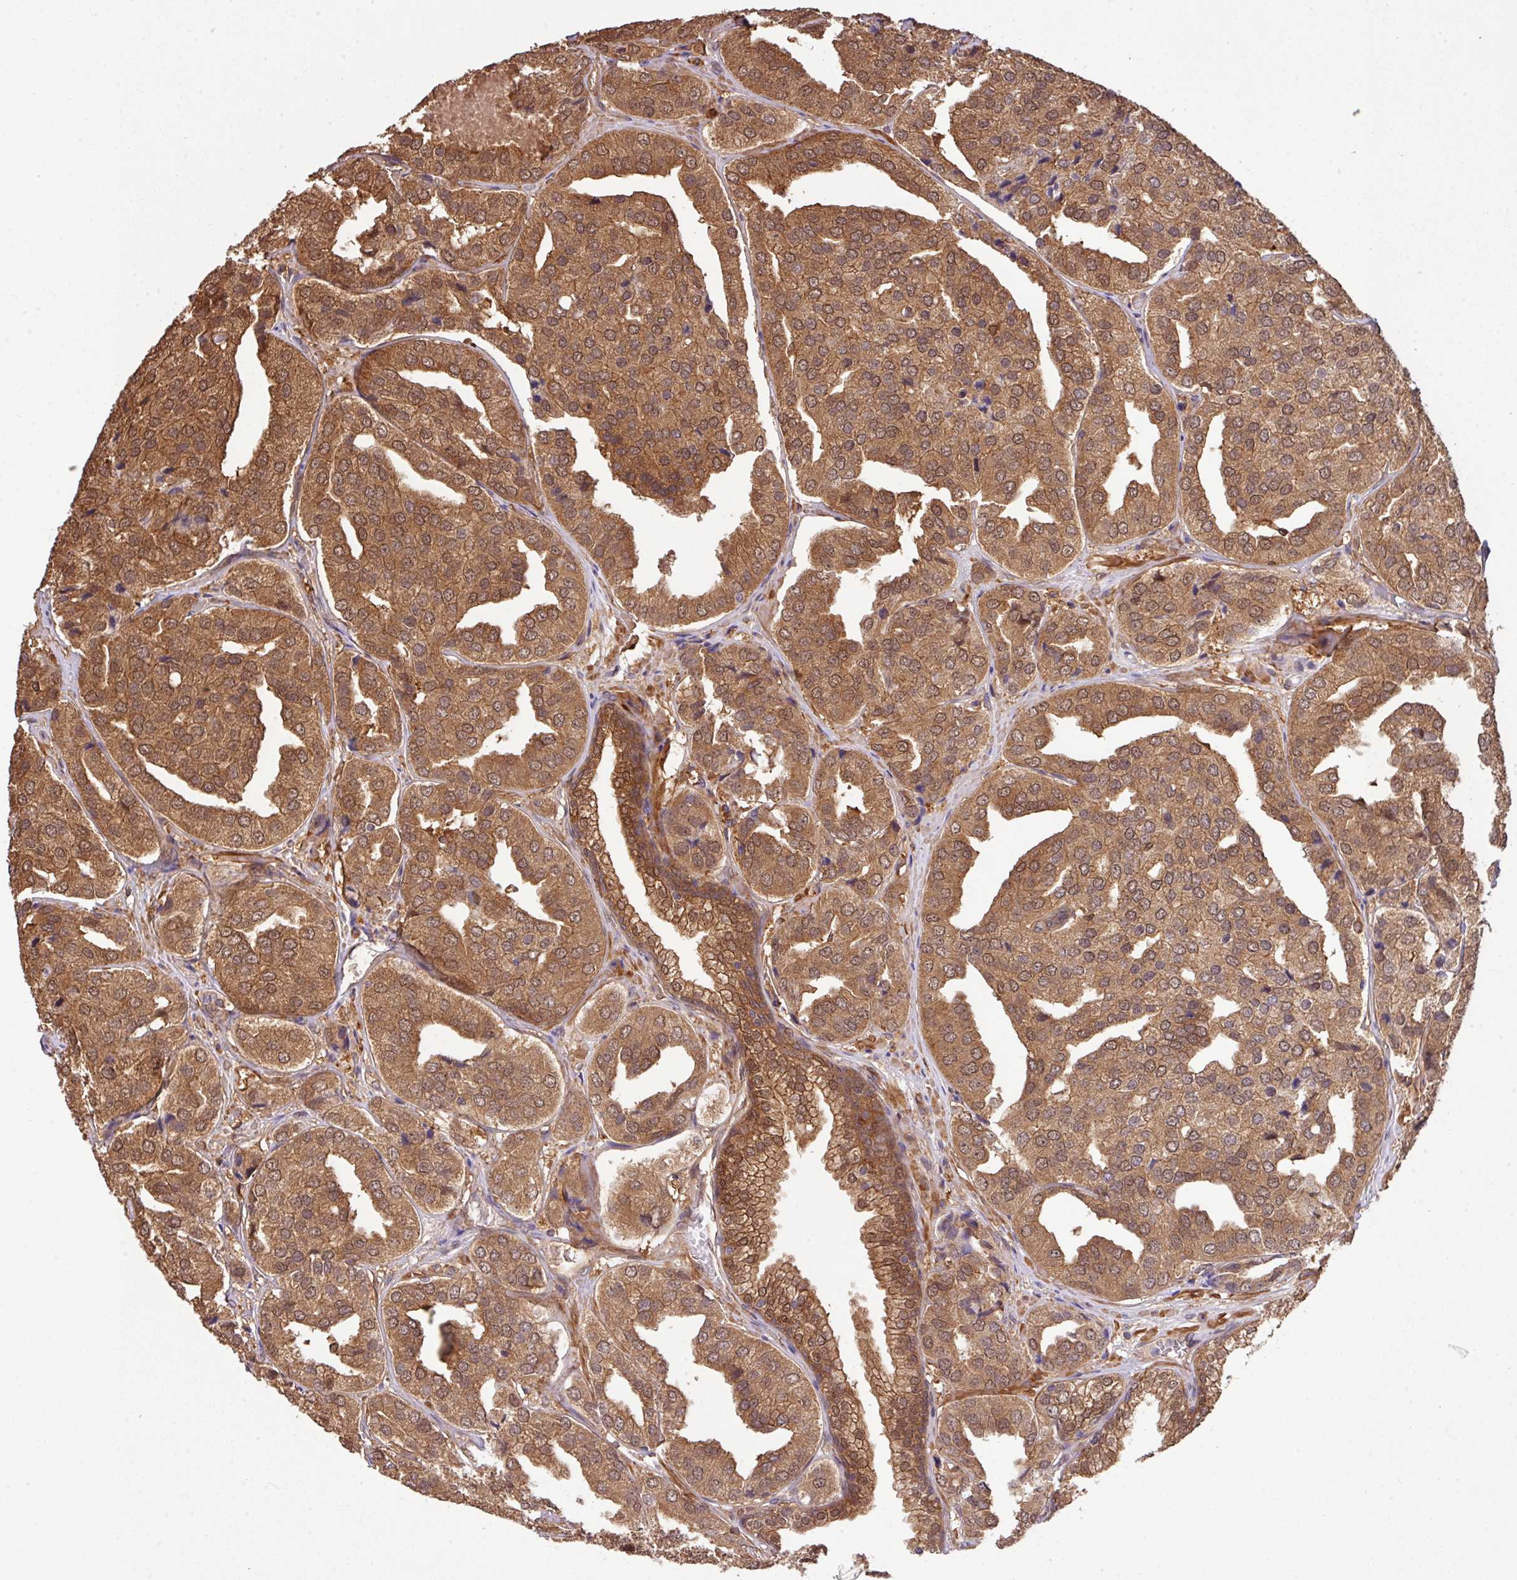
{"staining": {"intensity": "strong", "quantity": ">75%", "location": "cytoplasmic/membranous,nuclear"}, "tissue": "prostate cancer", "cell_type": "Tumor cells", "image_type": "cancer", "snomed": [{"axis": "morphology", "description": "Adenocarcinoma, High grade"}, {"axis": "topography", "description": "Prostate"}], "caption": "Protein positivity by IHC displays strong cytoplasmic/membranous and nuclear staining in approximately >75% of tumor cells in prostate cancer.", "gene": "ARPIN", "patient": {"sex": "male", "age": 63}}